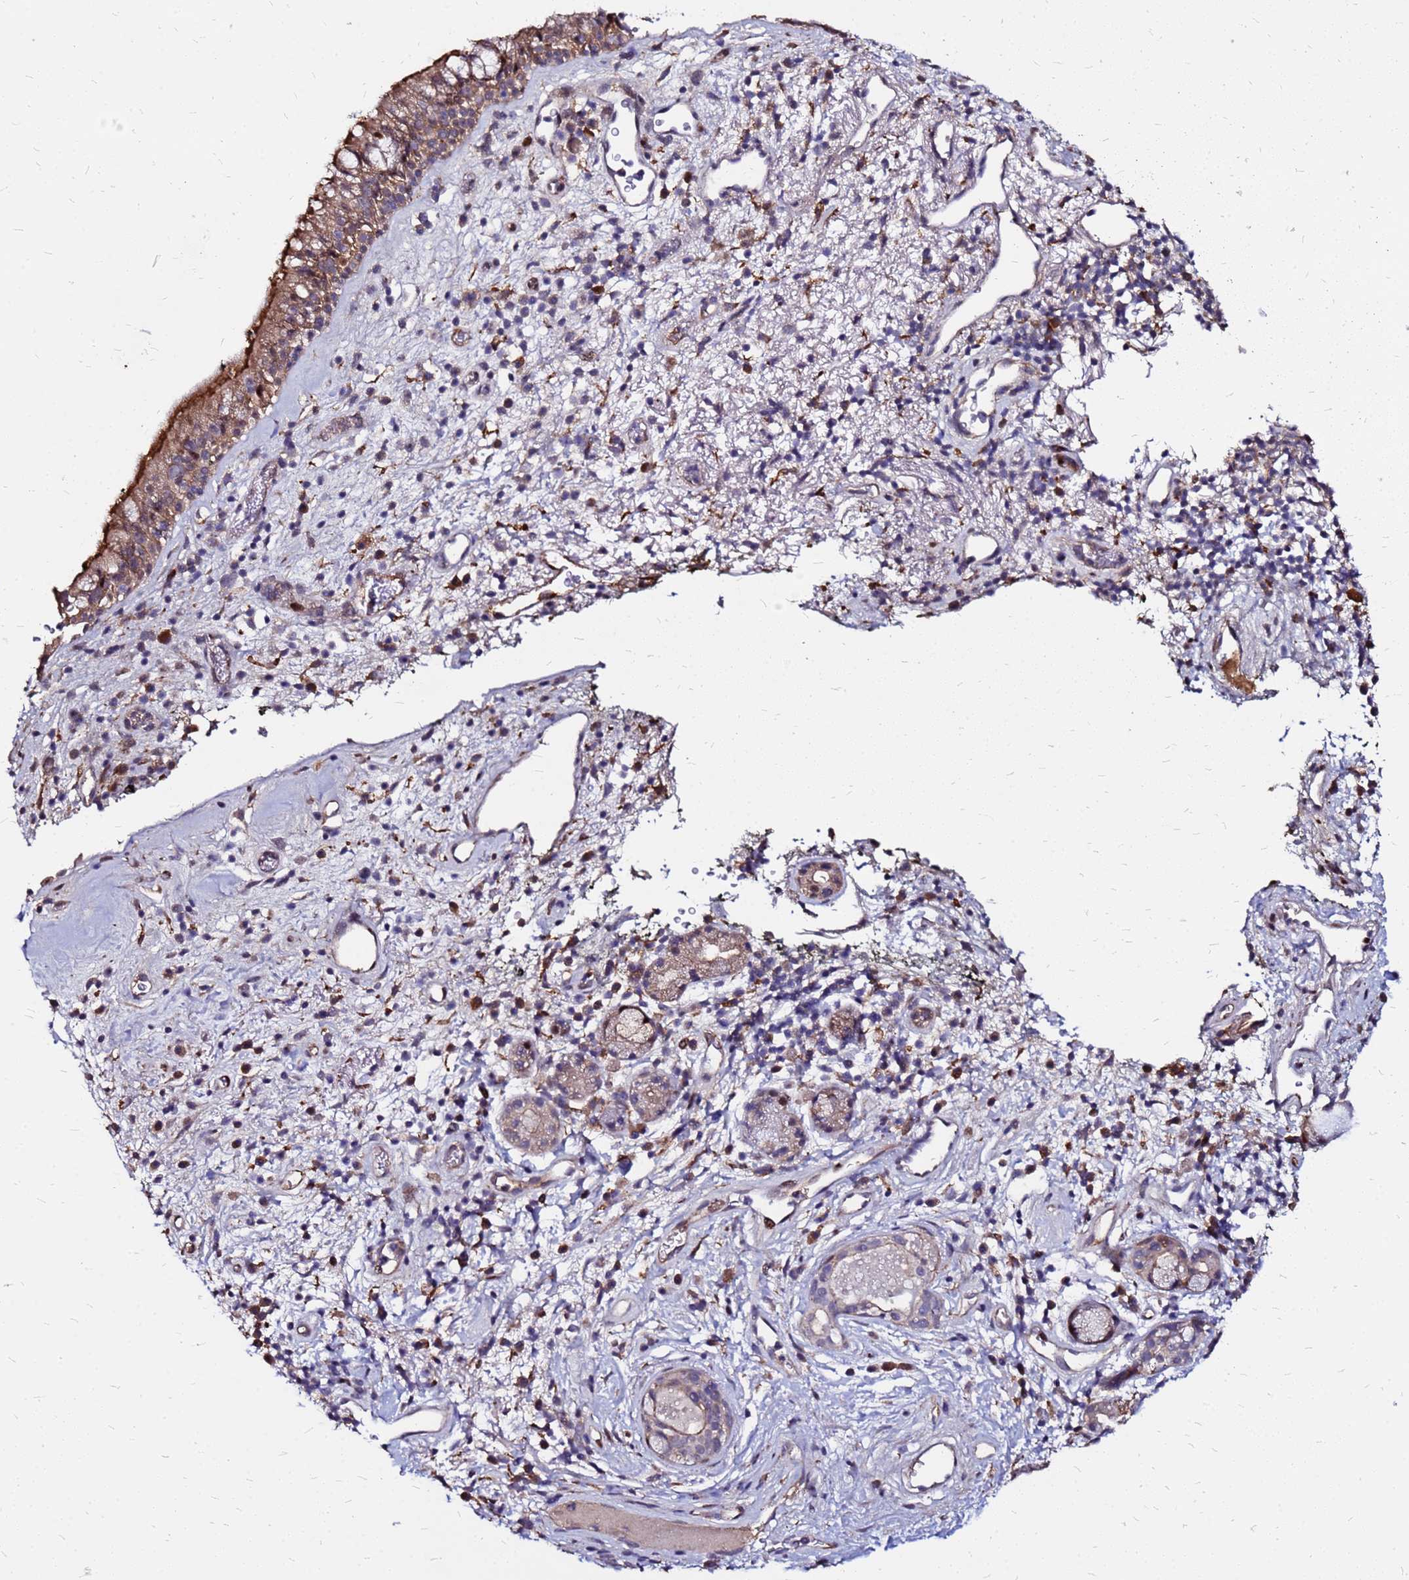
{"staining": {"intensity": "strong", "quantity": ">75%", "location": "cytoplasmic/membranous"}, "tissue": "nasopharynx", "cell_type": "Respiratory epithelial cells", "image_type": "normal", "snomed": [{"axis": "morphology", "description": "Normal tissue, NOS"}, {"axis": "topography", "description": "Nasopharynx"}], "caption": "Respiratory epithelial cells demonstrate strong cytoplasmic/membranous expression in approximately >75% of cells in benign nasopharynx.", "gene": "ARHGEF35", "patient": {"sex": "male", "age": 82}}